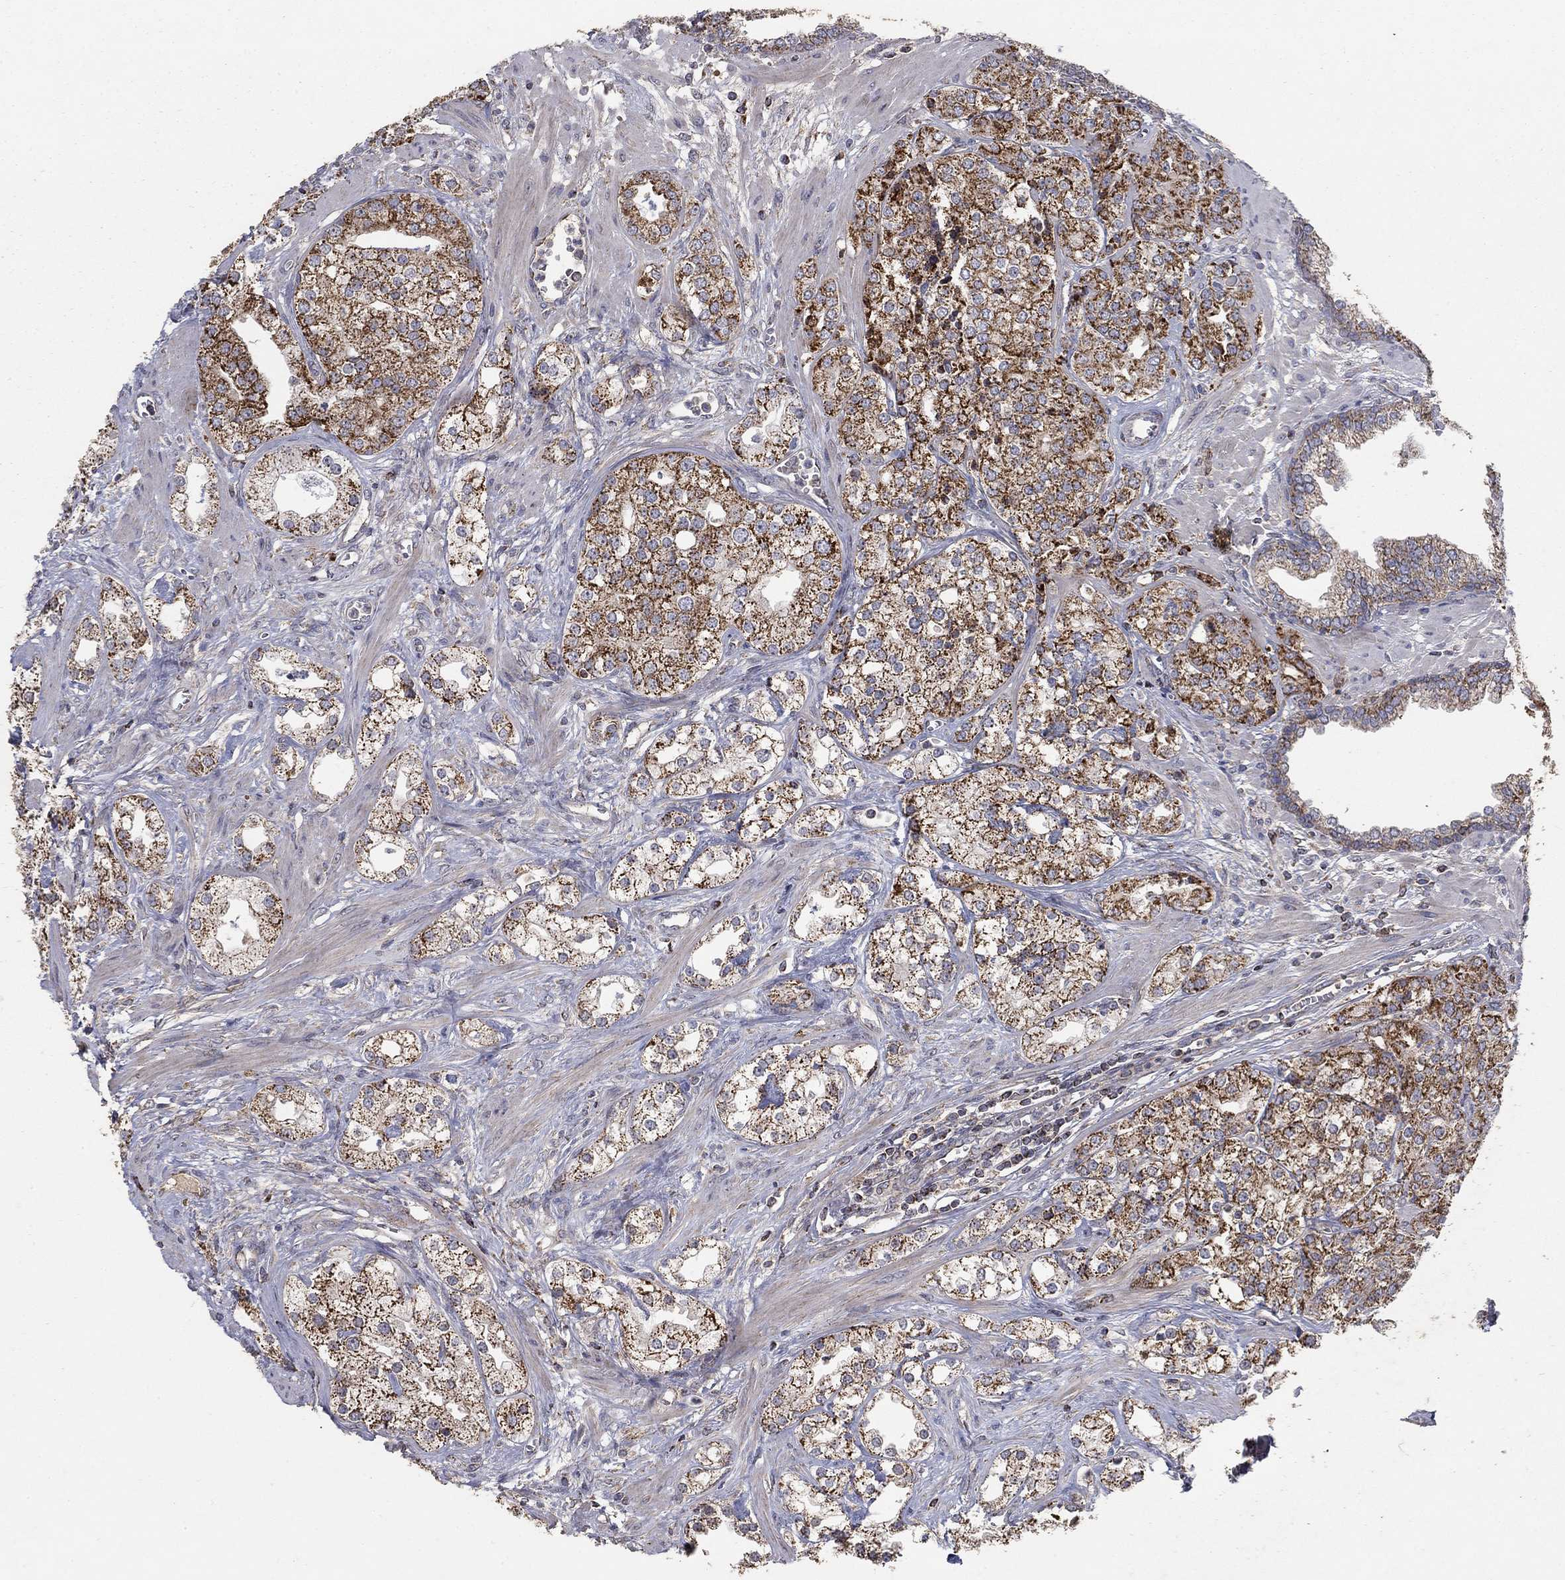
{"staining": {"intensity": "strong", "quantity": ">75%", "location": "cytoplasmic/membranous"}, "tissue": "prostate cancer", "cell_type": "Tumor cells", "image_type": "cancer", "snomed": [{"axis": "morphology", "description": "Adenocarcinoma, NOS"}, {"axis": "topography", "description": "Prostate and seminal vesicle, NOS"}, {"axis": "topography", "description": "Prostate"}], "caption": "Adenocarcinoma (prostate) was stained to show a protein in brown. There is high levels of strong cytoplasmic/membranous expression in approximately >75% of tumor cells.", "gene": "GPSM1", "patient": {"sex": "male", "age": 62}}